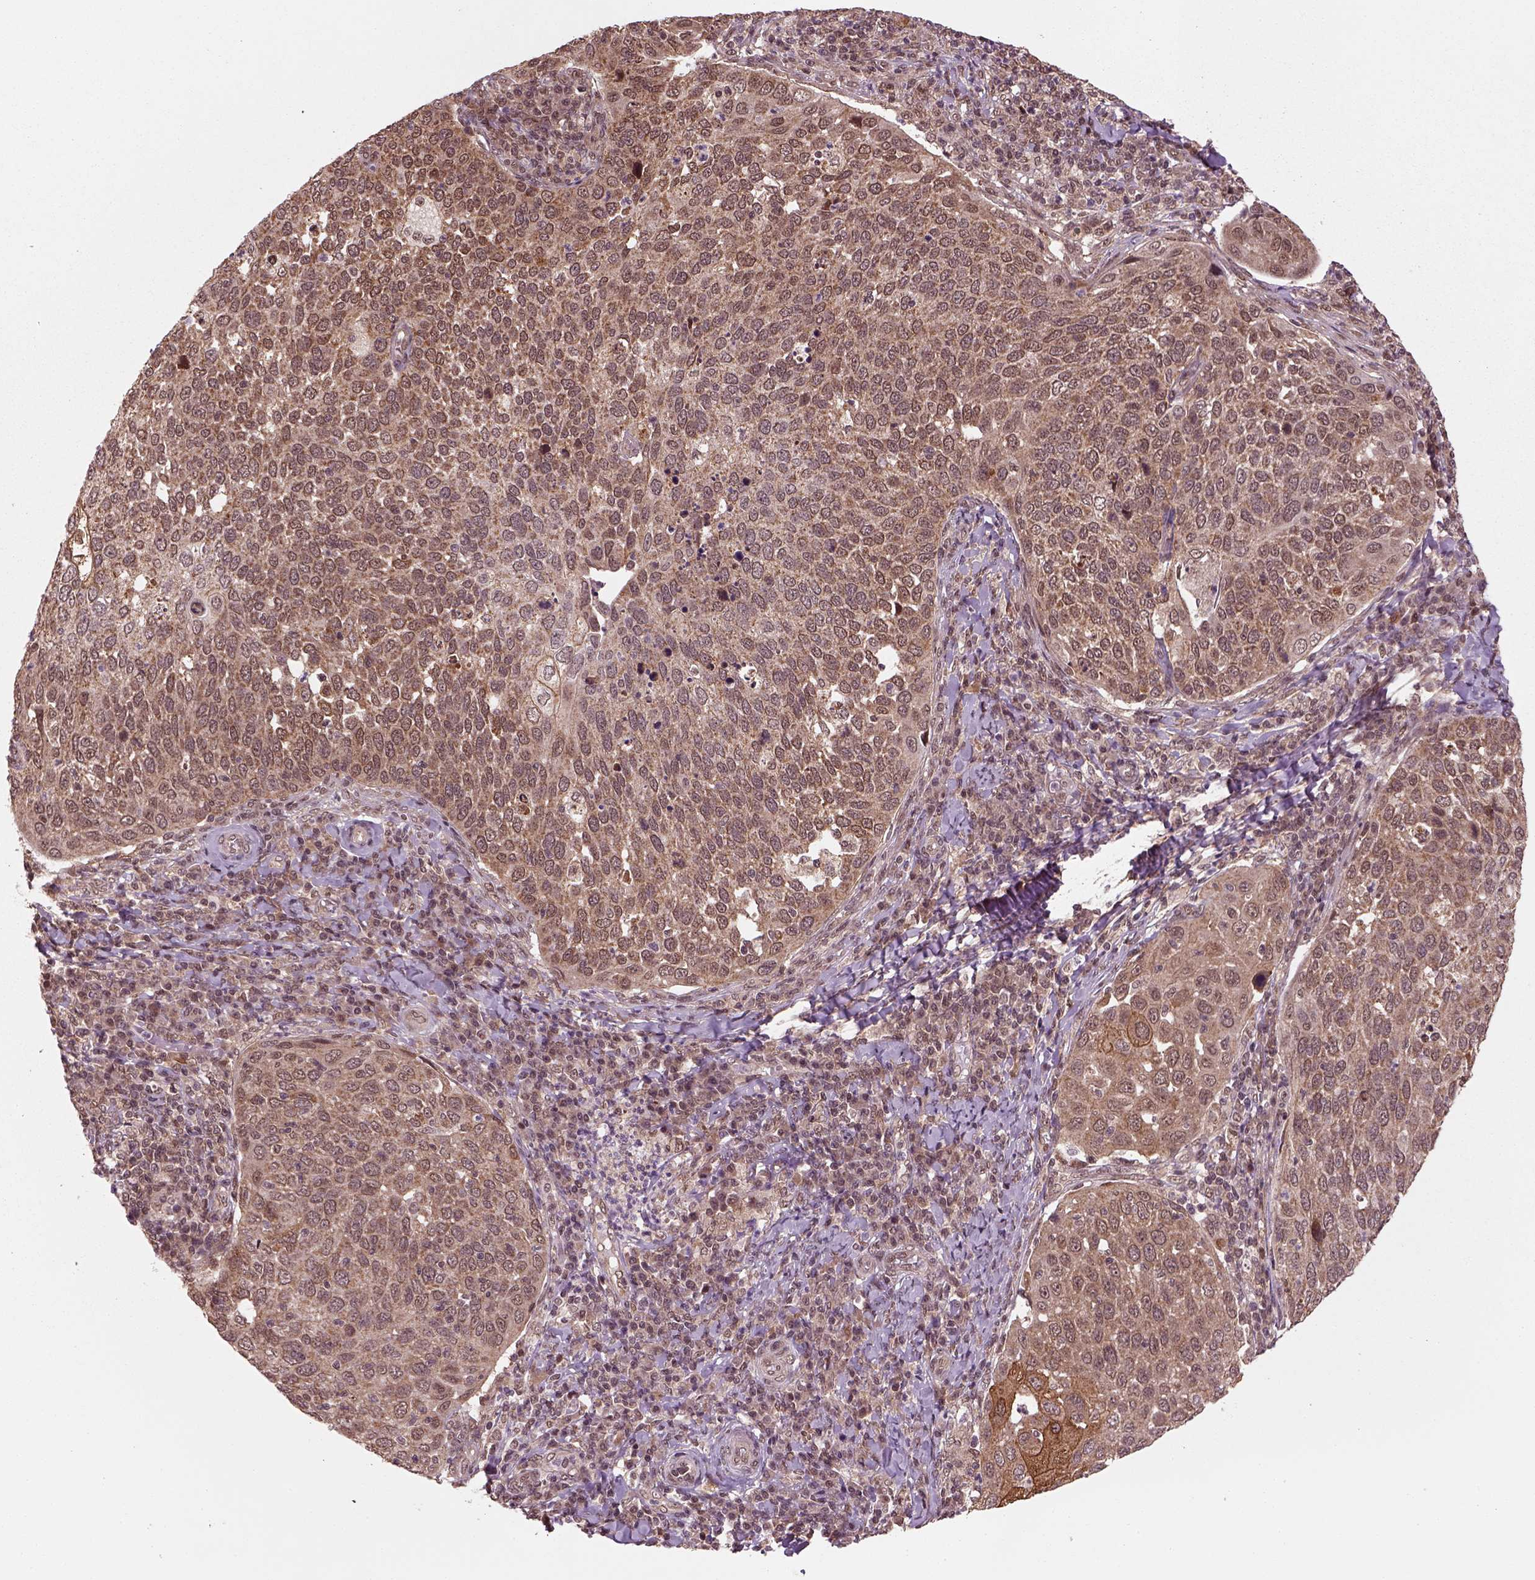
{"staining": {"intensity": "moderate", "quantity": ">75%", "location": "cytoplasmic/membranous"}, "tissue": "cervical cancer", "cell_type": "Tumor cells", "image_type": "cancer", "snomed": [{"axis": "morphology", "description": "Squamous cell carcinoma, NOS"}, {"axis": "topography", "description": "Cervix"}], "caption": "Immunohistochemical staining of cervical cancer reveals moderate cytoplasmic/membranous protein expression in approximately >75% of tumor cells.", "gene": "NUDT9", "patient": {"sex": "female", "age": 54}}